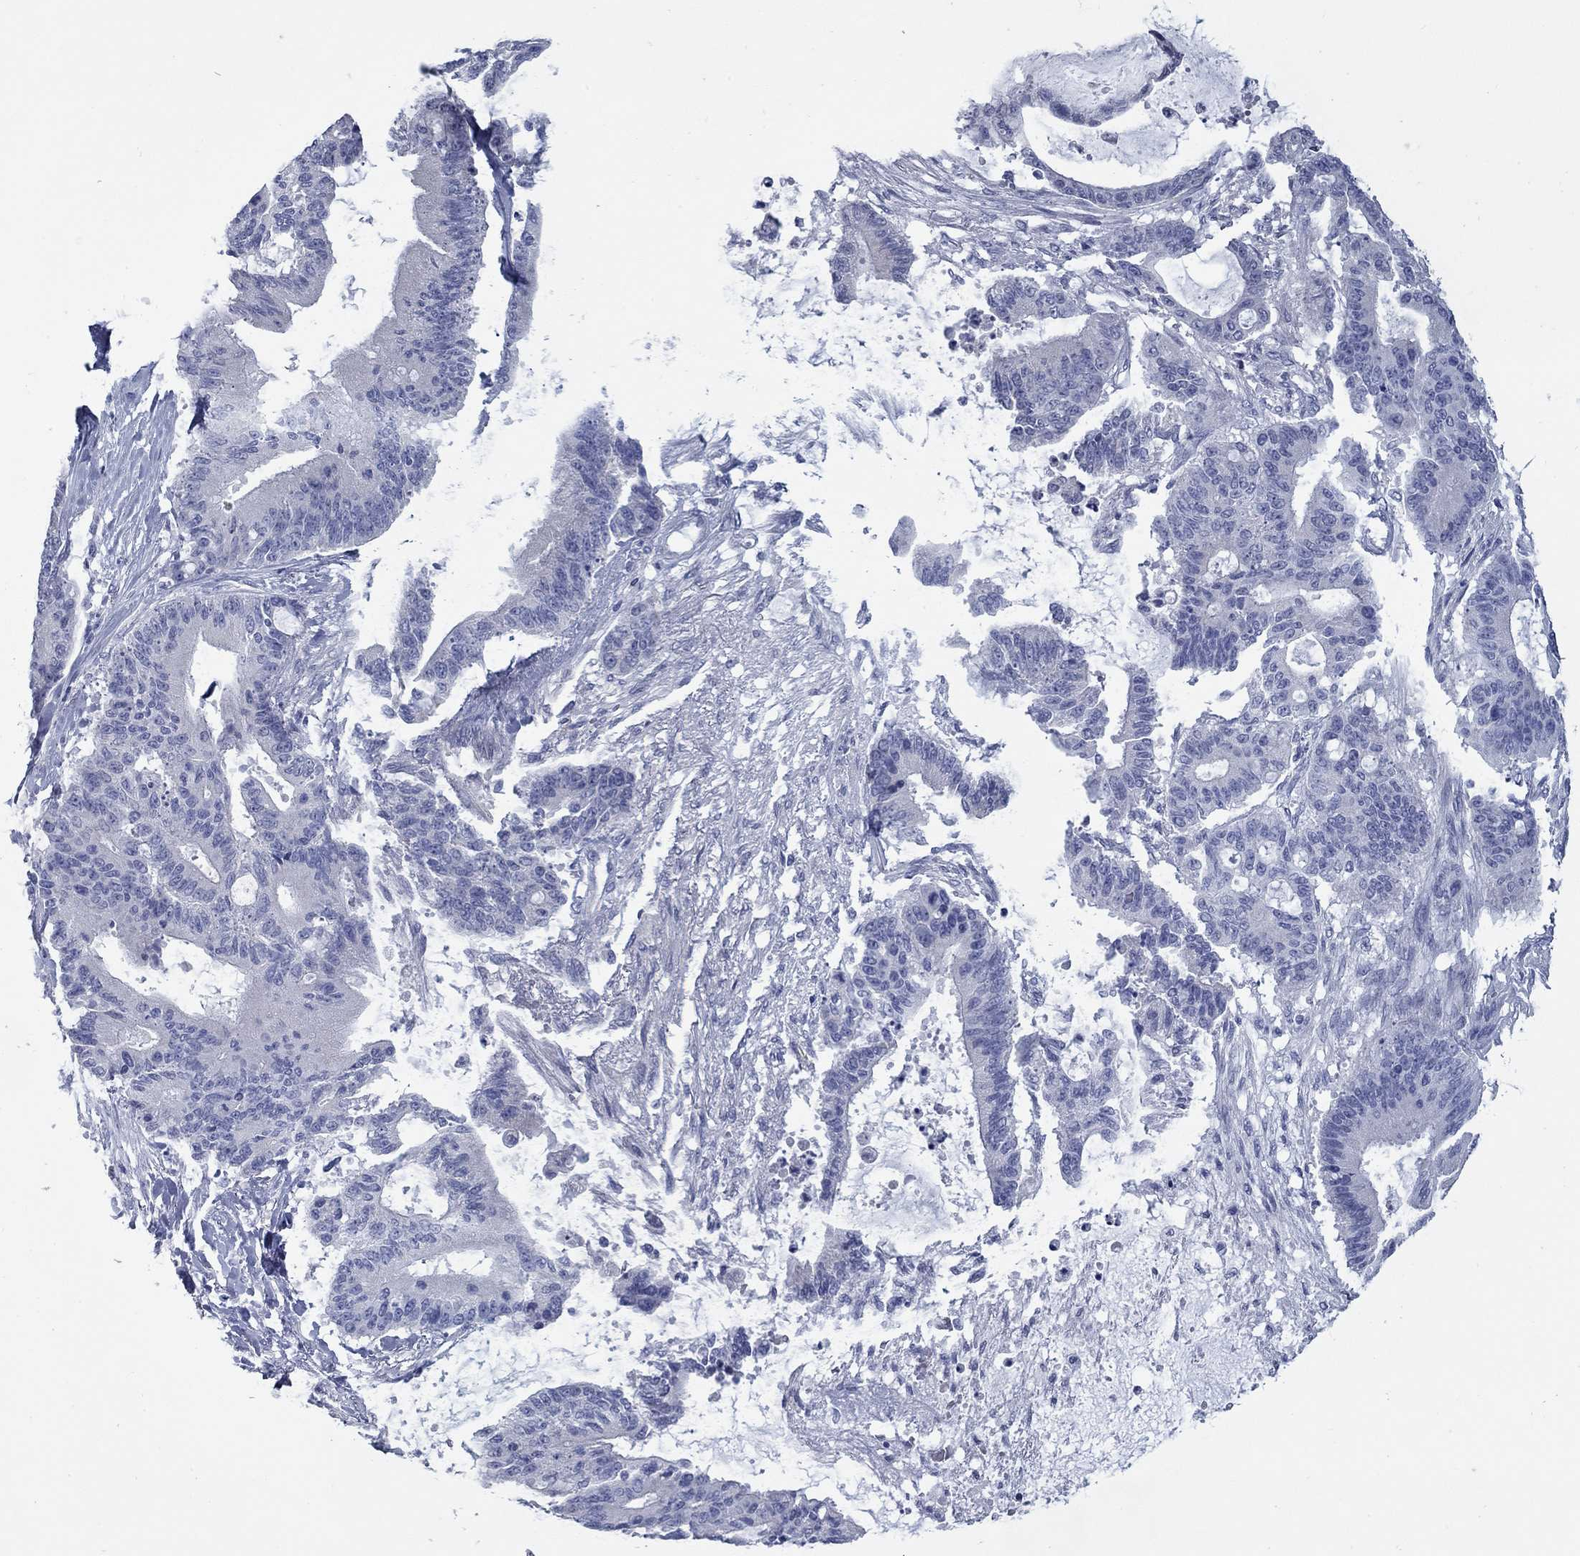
{"staining": {"intensity": "negative", "quantity": "none", "location": "none"}, "tissue": "liver cancer", "cell_type": "Tumor cells", "image_type": "cancer", "snomed": [{"axis": "morphology", "description": "Normal tissue, NOS"}, {"axis": "morphology", "description": "Cholangiocarcinoma"}, {"axis": "topography", "description": "Liver"}, {"axis": "topography", "description": "Peripheral nerve tissue"}], "caption": "A micrograph of liver cholangiocarcinoma stained for a protein reveals no brown staining in tumor cells.", "gene": "KIRREL2", "patient": {"sex": "female", "age": 73}}